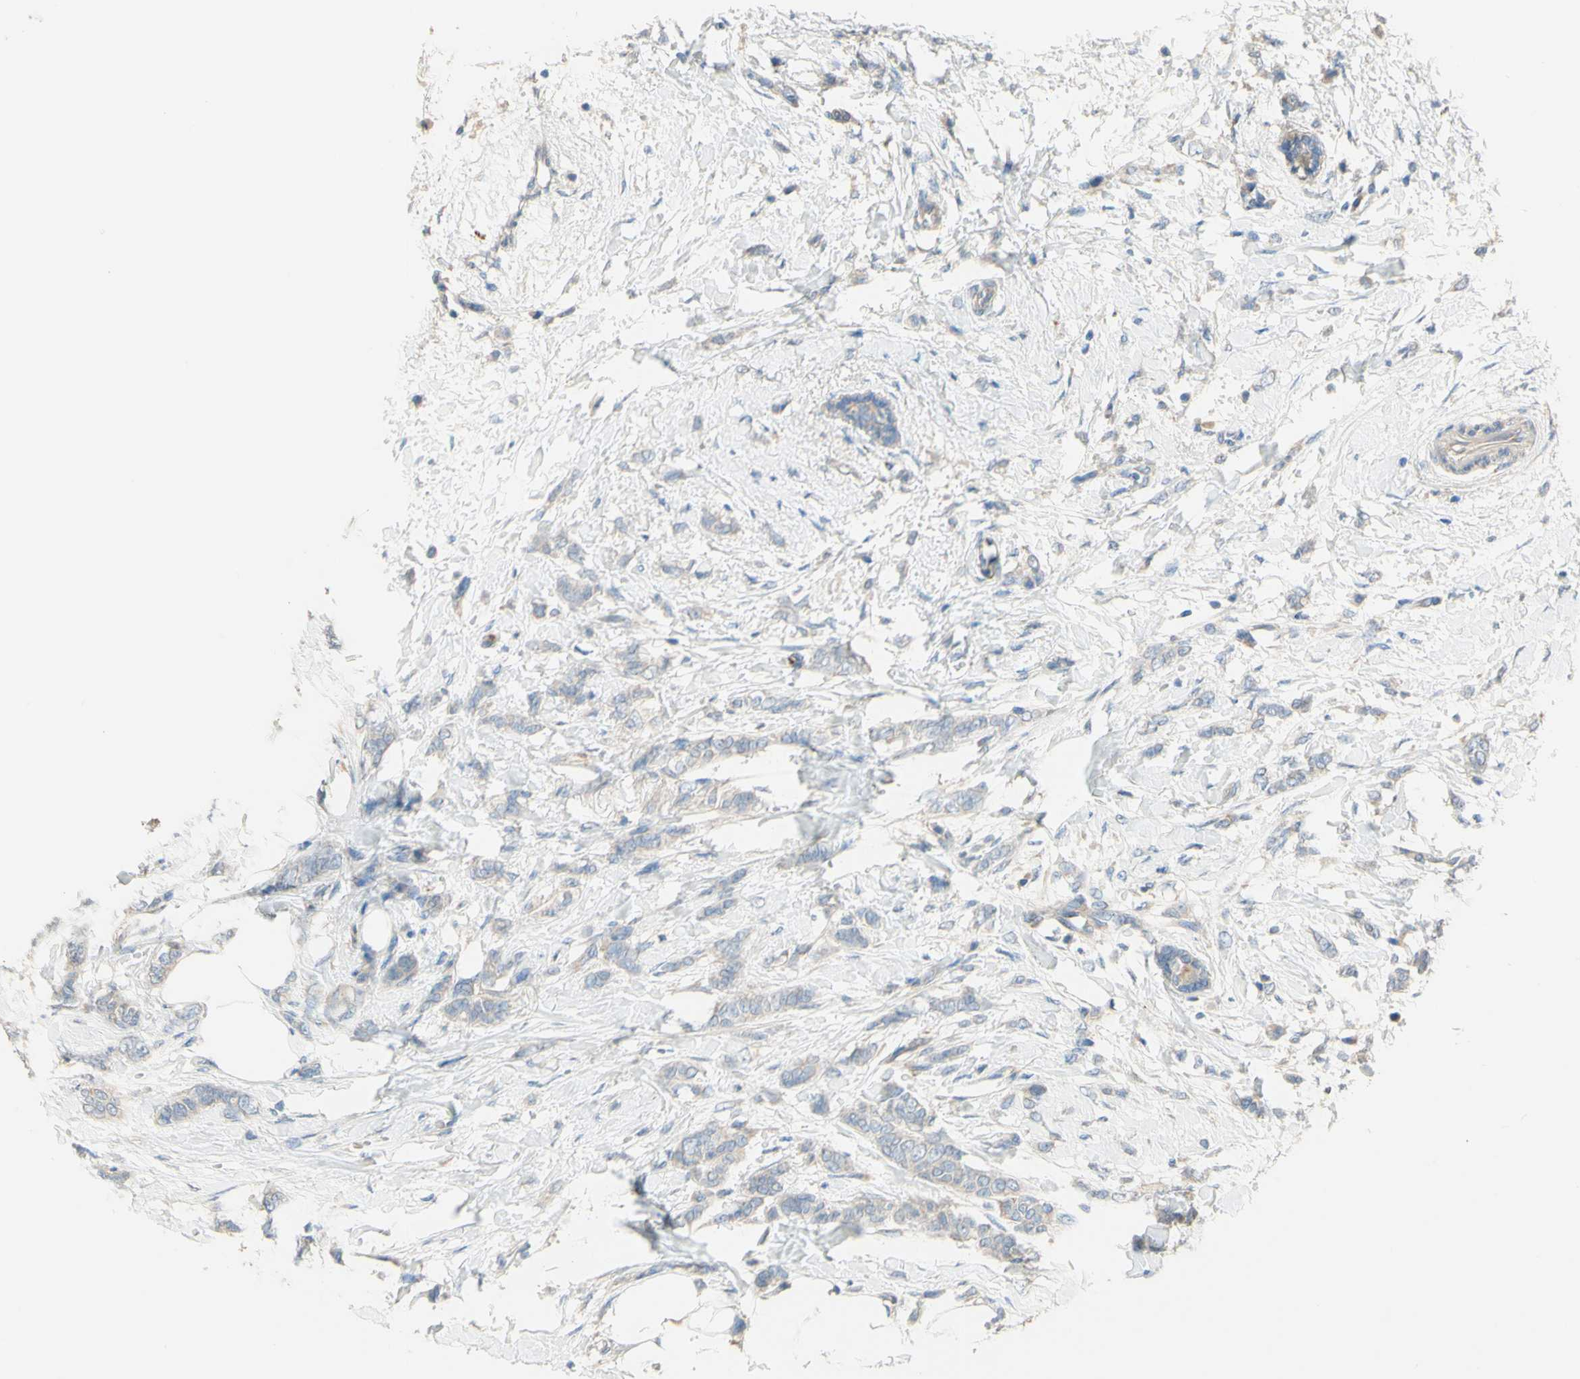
{"staining": {"intensity": "negative", "quantity": "none", "location": "none"}, "tissue": "breast cancer", "cell_type": "Tumor cells", "image_type": "cancer", "snomed": [{"axis": "morphology", "description": "Lobular carcinoma, in situ"}, {"axis": "morphology", "description": "Lobular carcinoma"}, {"axis": "topography", "description": "Breast"}], "caption": "Immunohistochemistry (IHC) histopathology image of breast lobular carcinoma stained for a protein (brown), which reveals no staining in tumor cells. The staining is performed using DAB brown chromogen with nuclei counter-stained in using hematoxylin.", "gene": "DKK3", "patient": {"sex": "female", "age": 41}}